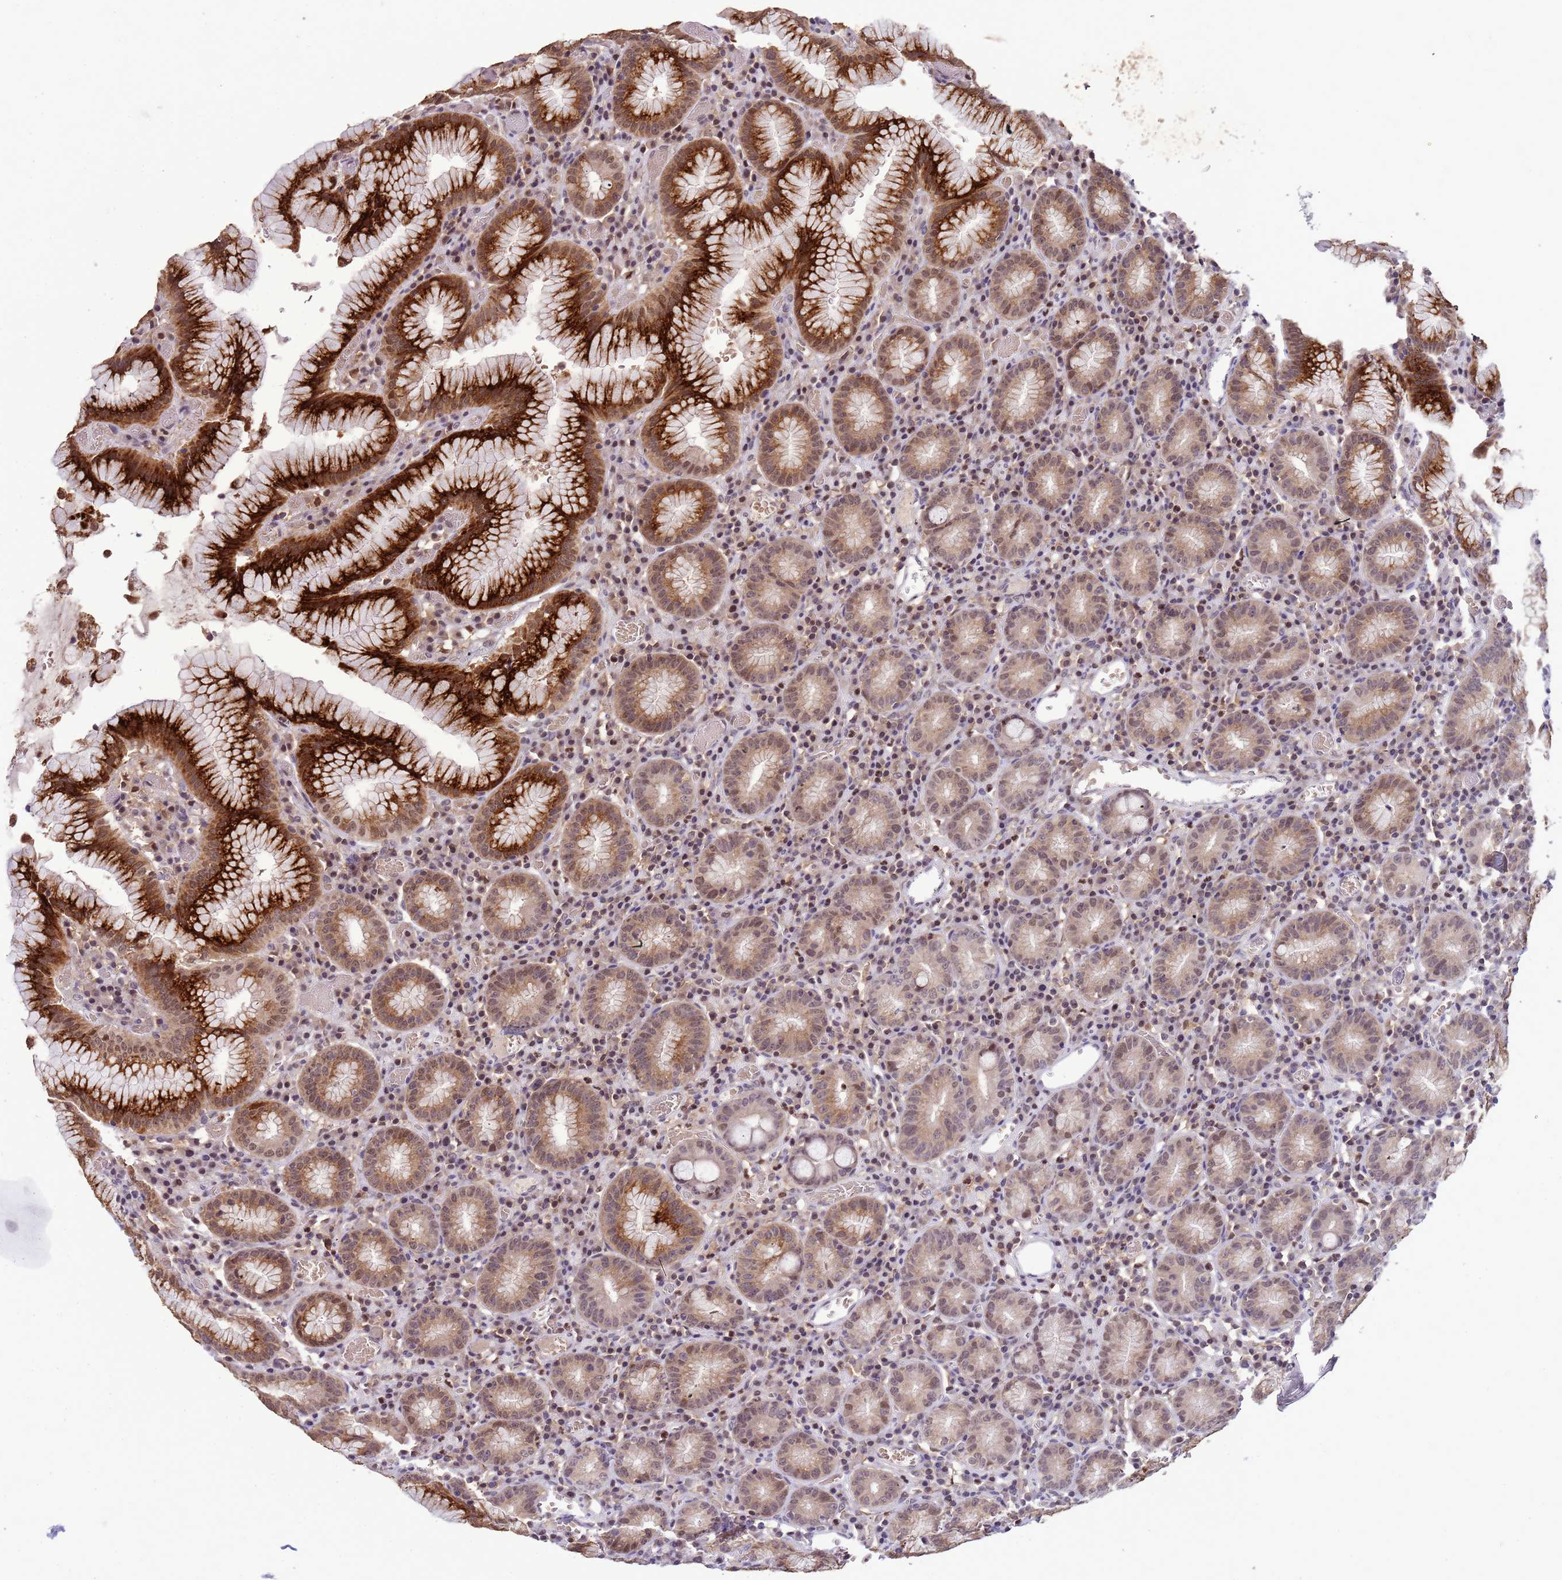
{"staining": {"intensity": "strong", "quantity": "25%-75%", "location": "cytoplasmic/membranous"}, "tissue": "stomach", "cell_type": "Glandular cells", "image_type": "normal", "snomed": [{"axis": "morphology", "description": "Normal tissue, NOS"}, {"axis": "topography", "description": "Stomach"}], "caption": "An image of human stomach stained for a protein exhibits strong cytoplasmic/membranous brown staining in glandular cells. (IHC, brightfield microscopy, high magnification).", "gene": "CD53", "patient": {"sex": "male", "age": 55}}